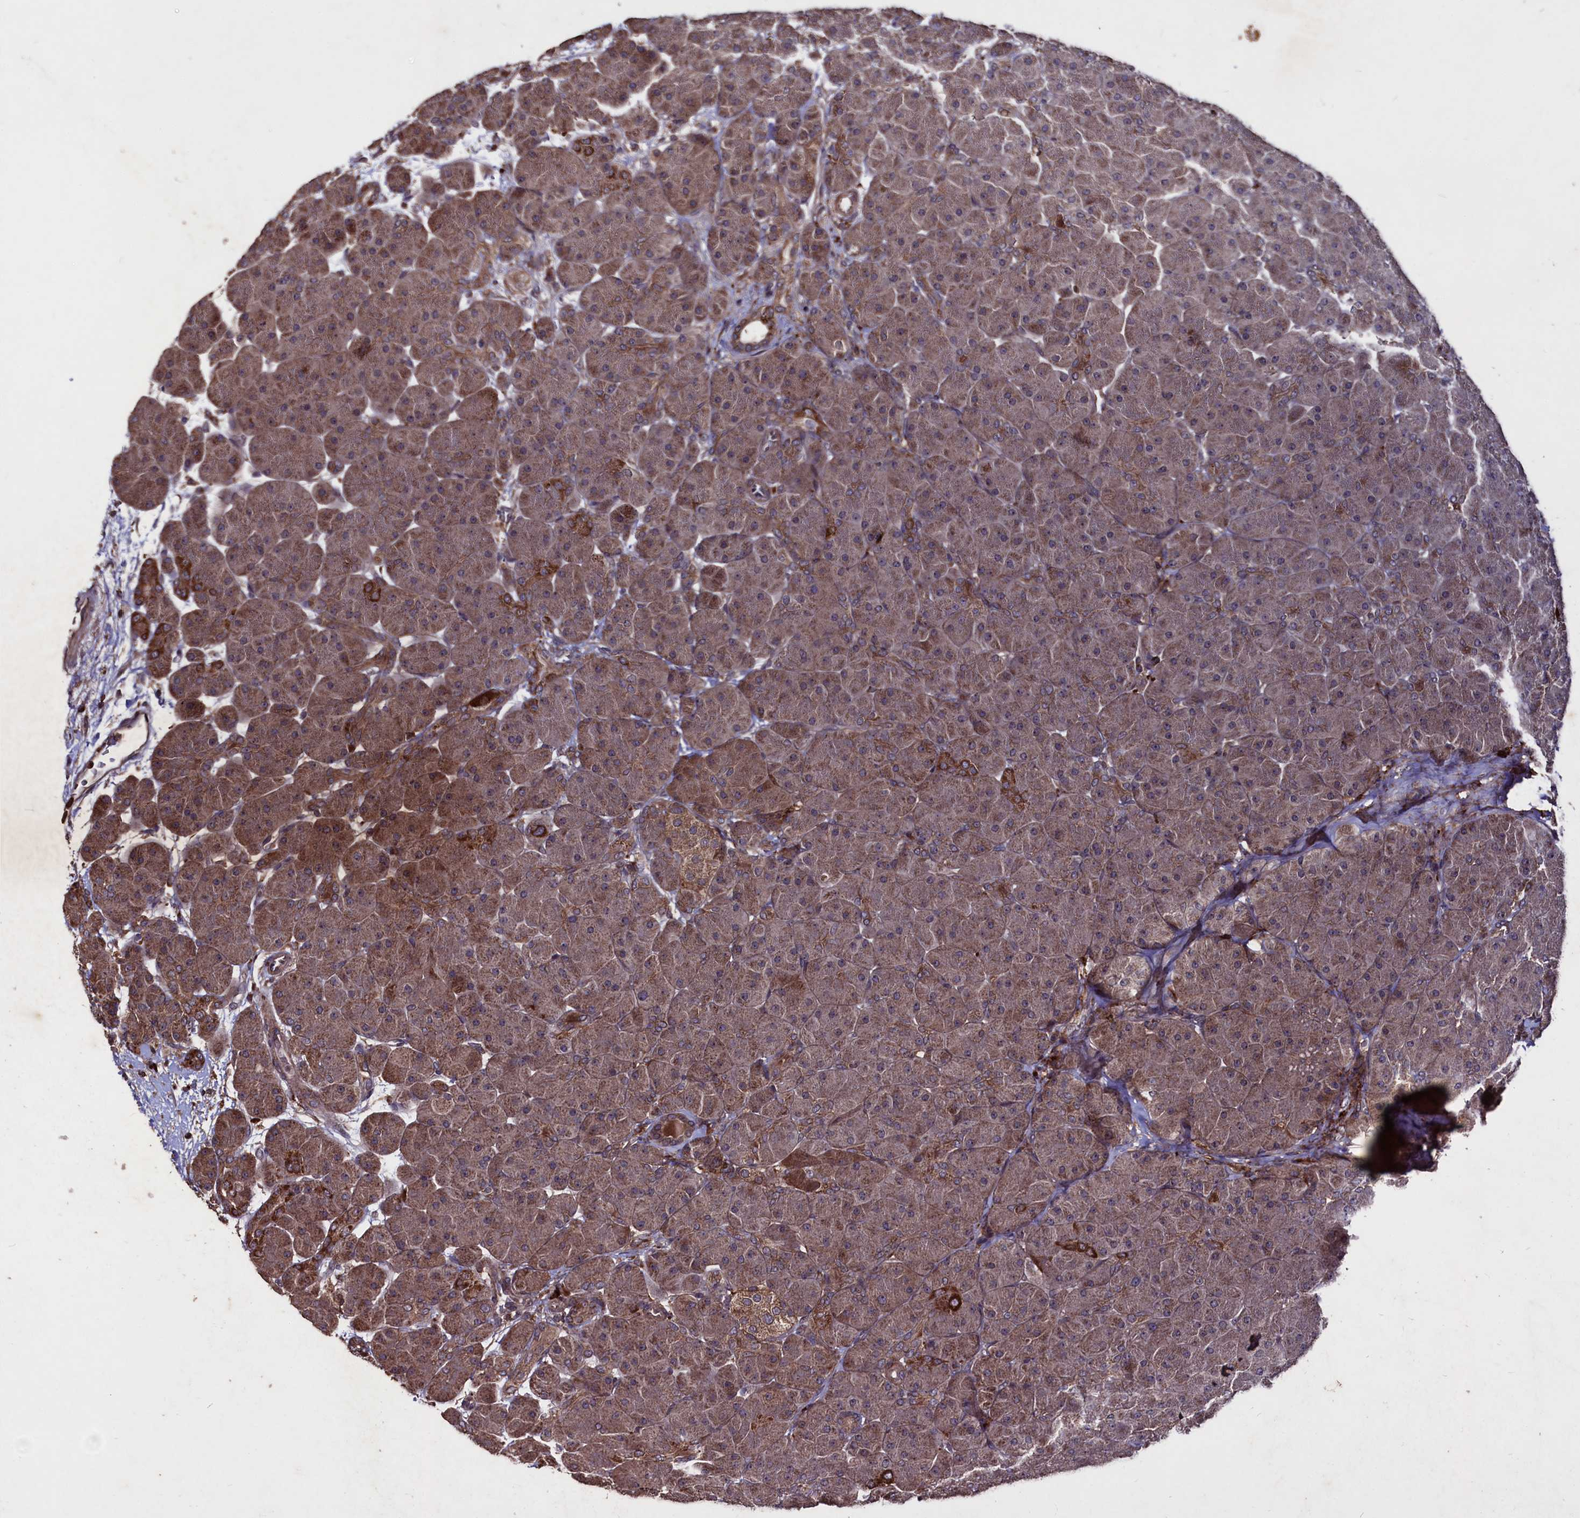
{"staining": {"intensity": "moderate", "quantity": ">75%", "location": "cytoplasmic/membranous"}, "tissue": "pancreas", "cell_type": "Exocrine glandular cells", "image_type": "normal", "snomed": [{"axis": "morphology", "description": "Normal tissue, NOS"}, {"axis": "topography", "description": "Pancreas"}], "caption": "Protein expression analysis of benign pancreas demonstrates moderate cytoplasmic/membranous expression in about >75% of exocrine glandular cells. Using DAB (brown) and hematoxylin (blue) stains, captured at high magnification using brightfield microscopy.", "gene": "MYO1H", "patient": {"sex": "male", "age": 66}}